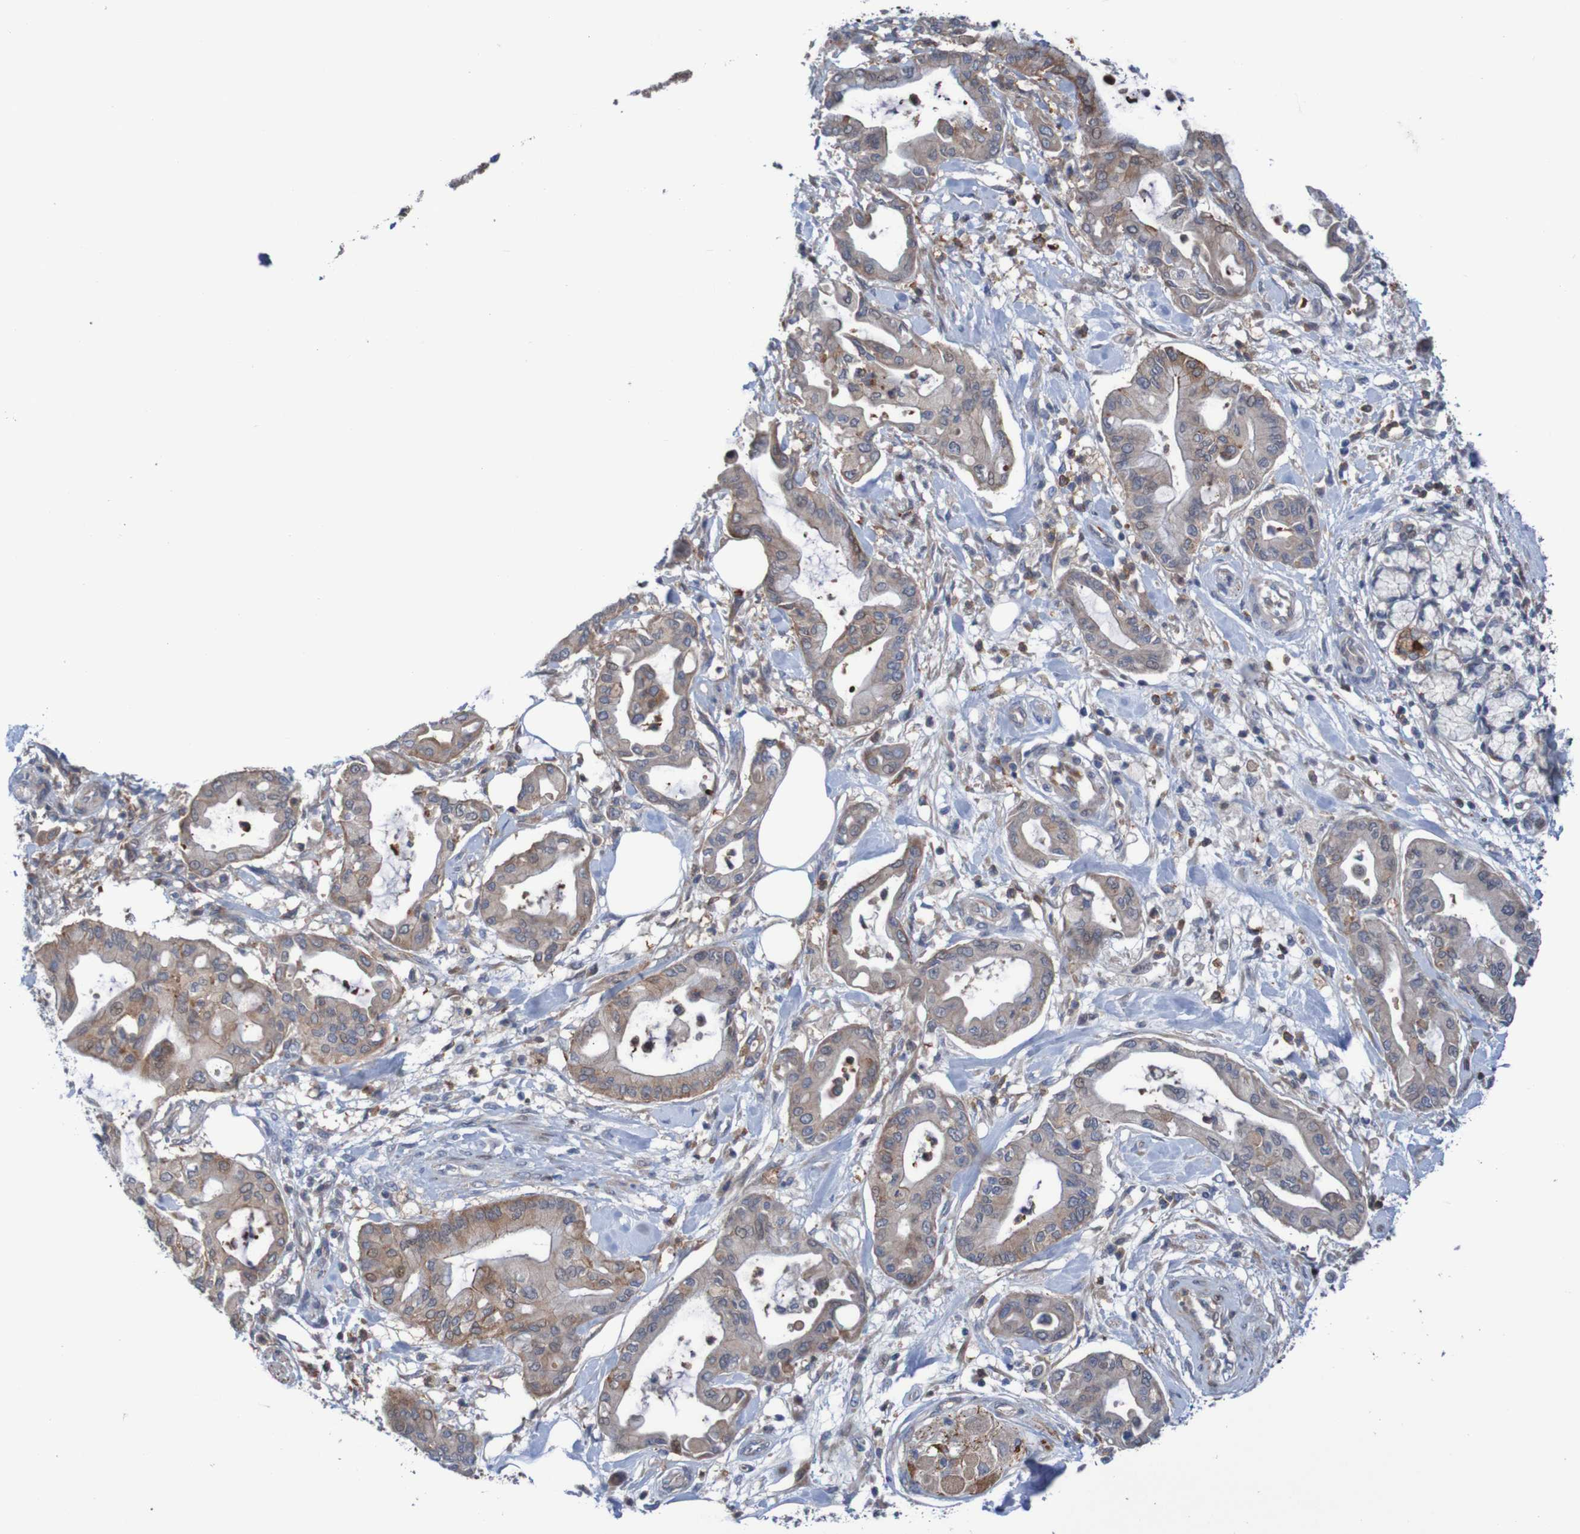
{"staining": {"intensity": "strong", "quantity": "25%-75%", "location": "cytoplasmic/membranous"}, "tissue": "pancreatic cancer", "cell_type": "Tumor cells", "image_type": "cancer", "snomed": [{"axis": "morphology", "description": "Adenocarcinoma, NOS"}, {"axis": "morphology", "description": "Adenocarcinoma, metastatic, NOS"}, {"axis": "topography", "description": "Lymph node"}, {"axis": "topography", "description": "Pancreas"}, {"axis": "topography", "description": "Duodenum"}], "caption": "There is high levels of strong cytoplasmic/membranous positivity in tumor cells of pancreatic cancer (metastatic adenocarcinoma), as demonstrated by immunohistochemical staining (brown color).", "gene": "ANGPT4", "patient": {"sex": "female", "age": 64}}